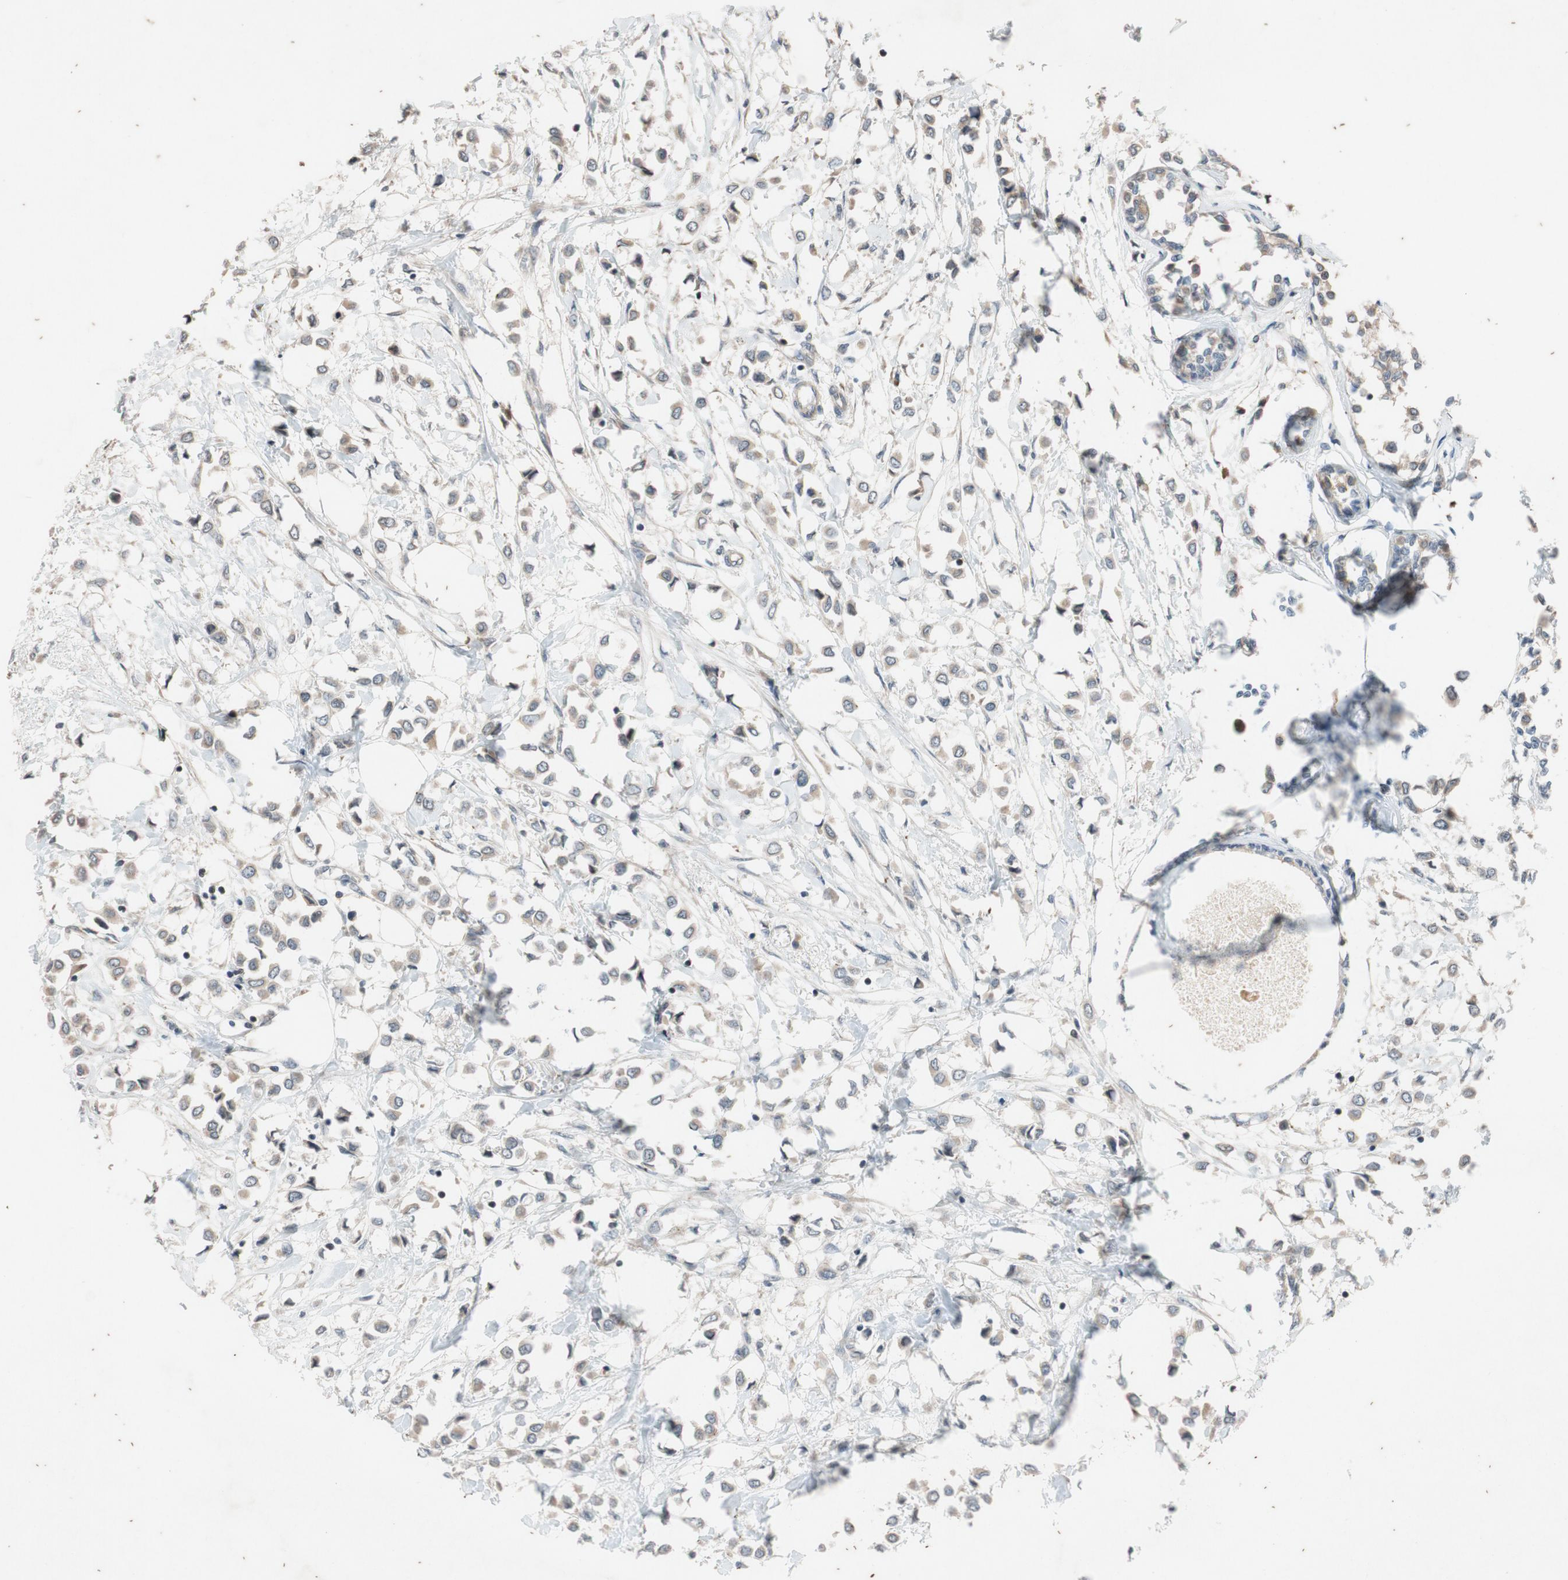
{"staining": {"intensity": "weak", "quantity": ">75%", "location": "cytoplasmic/membranous"}, "tissue": "breast cancer", "cell_type": "Tumor cells", "image_type": "cancer", "snomed": [{"axis": "morphology", "description": "Lobular carcinoma"}, {"axis": "topography", "description": "Breast"}], "caption": "High-power microscopy captured an immunohistochemistry image of lobular carcinoma (breast), revealing weak cytoplasmic/membranous positivity in about >75% of tumor cells.", "gene": "ATP2C1", "patient": {"sex": "female", "age": 51}}